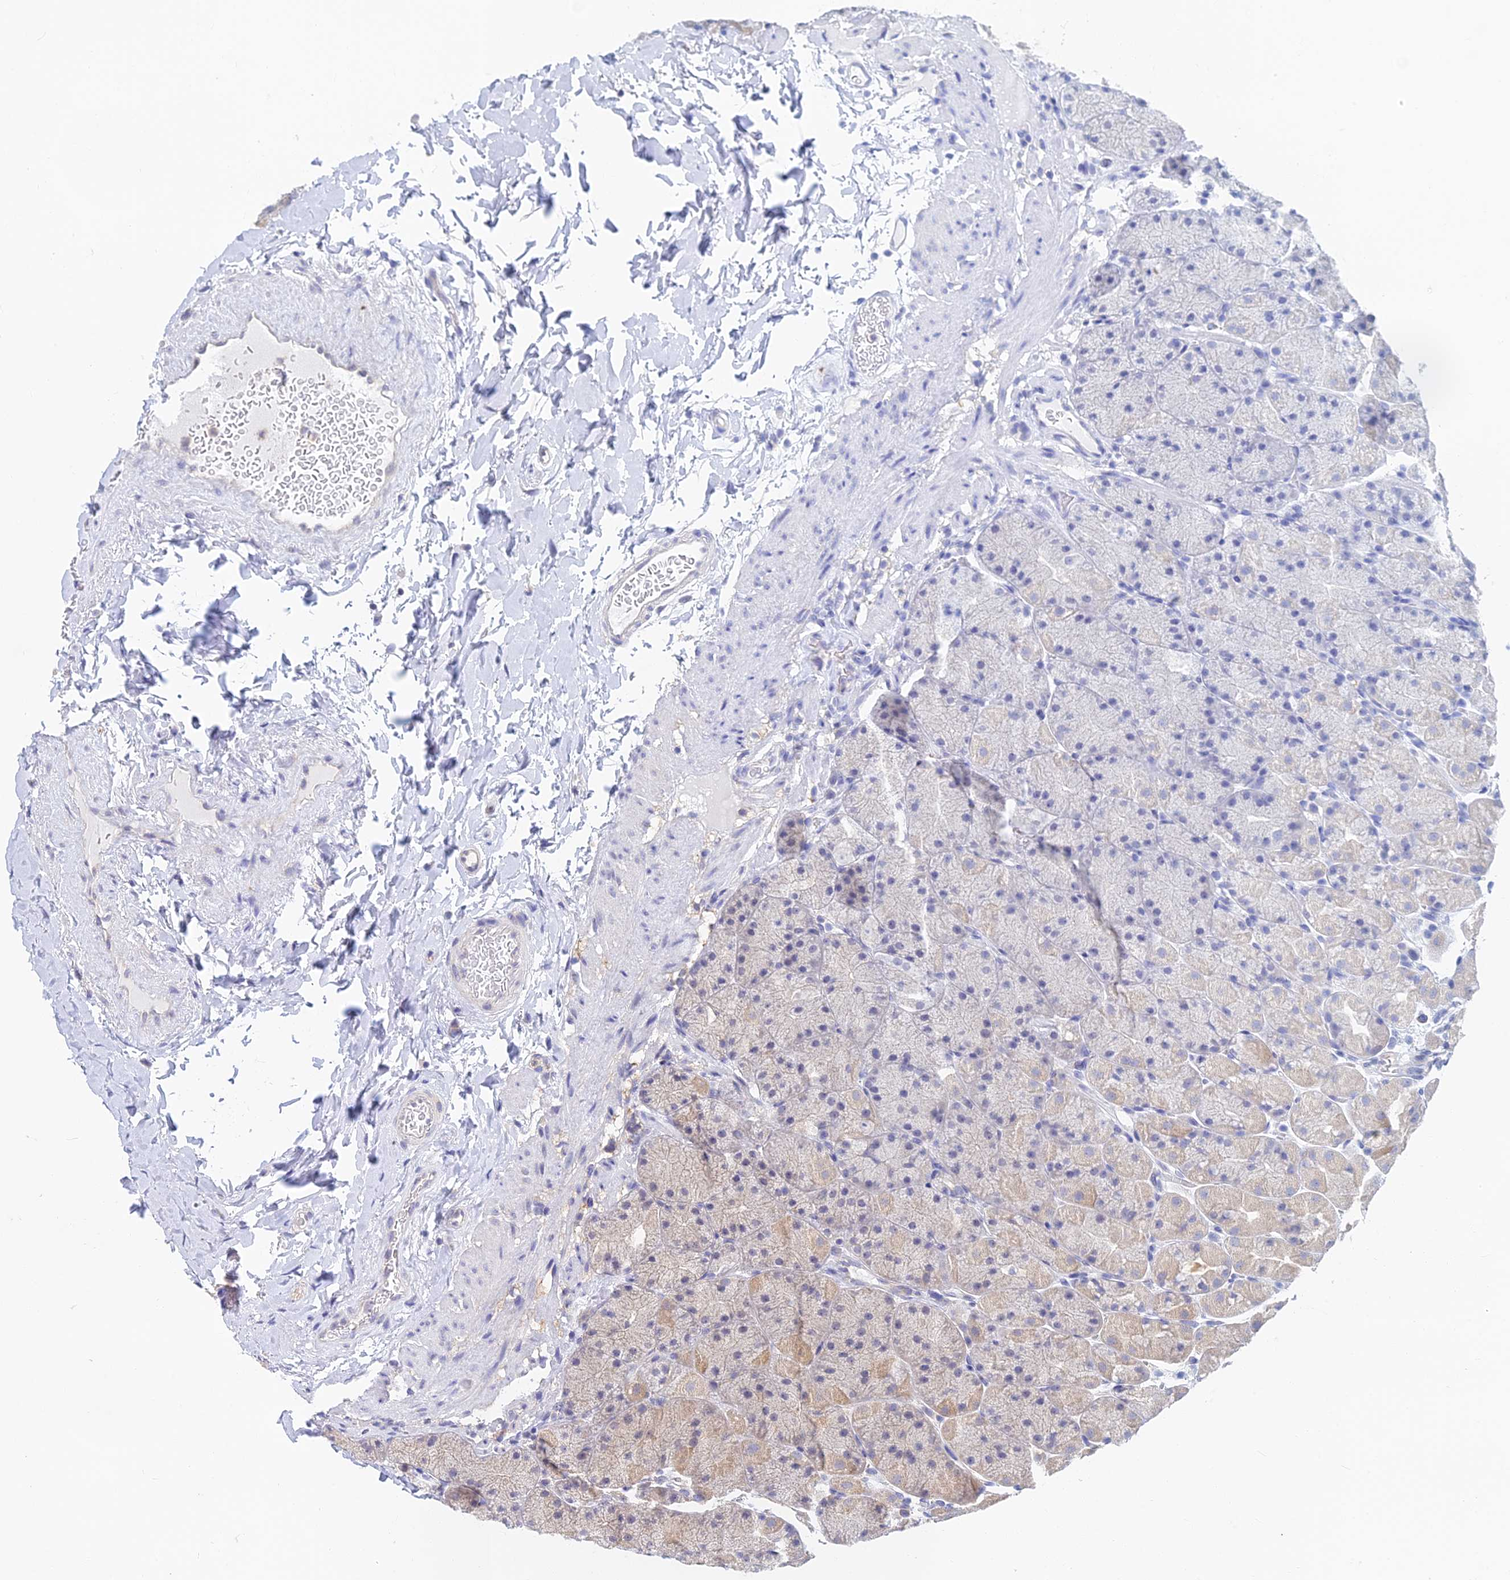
{"staining": {"intensity": "weak", "quantity": "<25%", "location": "cytoplasmic/membranous"}, "tissue": "stomach", "cell_type": "Glandular cells", "image_type": "normal", "snomed": [{"axis": "morphology", "description": "Normal tissue, NOS"}, {"axis": "topography", "description": "Stomach, upper"}, {"axis": "topography", "description": "Stomach, lower"}], "caption": "Normal stomach was stained to show a protein in brown. There is no significant positivity in glandular cells. (DAB IHC, high magnification).", "gene": "B3GALT4", "patient": {"sex": "male", "age": 67}}